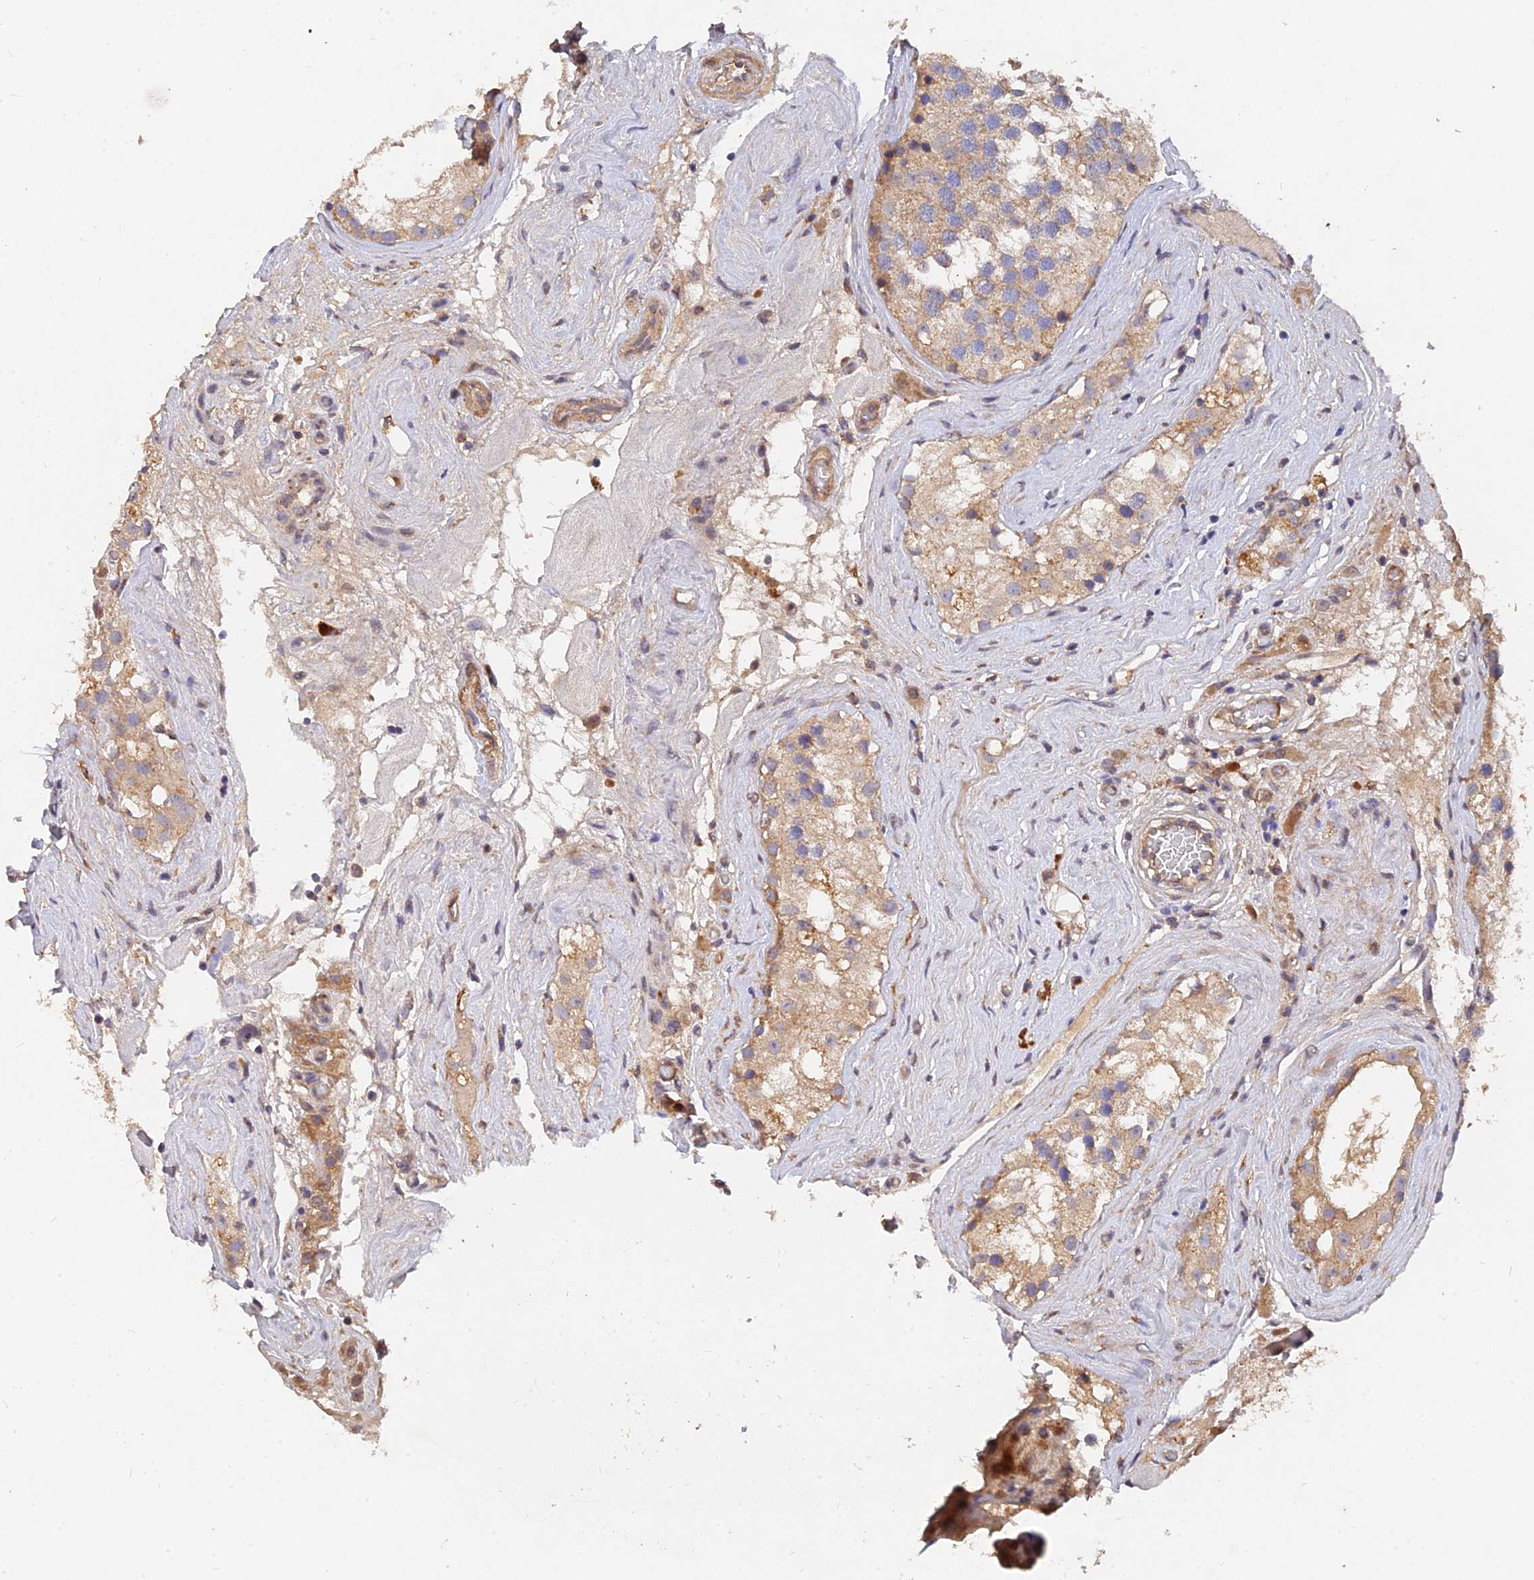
{"staining": {"intensity": "weak", "quantity": ">75%", "location": "cytoplasmic/membranous"}, "tissue": "testis", "cell_type": "Cells in seminiferous ducts", "image_type": "normal", "snomed": [{"axis": "morphology", "description": "Normal tissue, NOS"}, {"axis": "morphology", "description": "Seminoma, NOS"}, {"axis": "topography", "description": "Testis"}], "caption": "Cells in seminiferous ducts exhibit low levels of weak cytoplasmic/membranous expression in about >75% of cells in normal human testis.", "gene": "SLC38A11", "patient": {"sex": "male", "age": 71}}